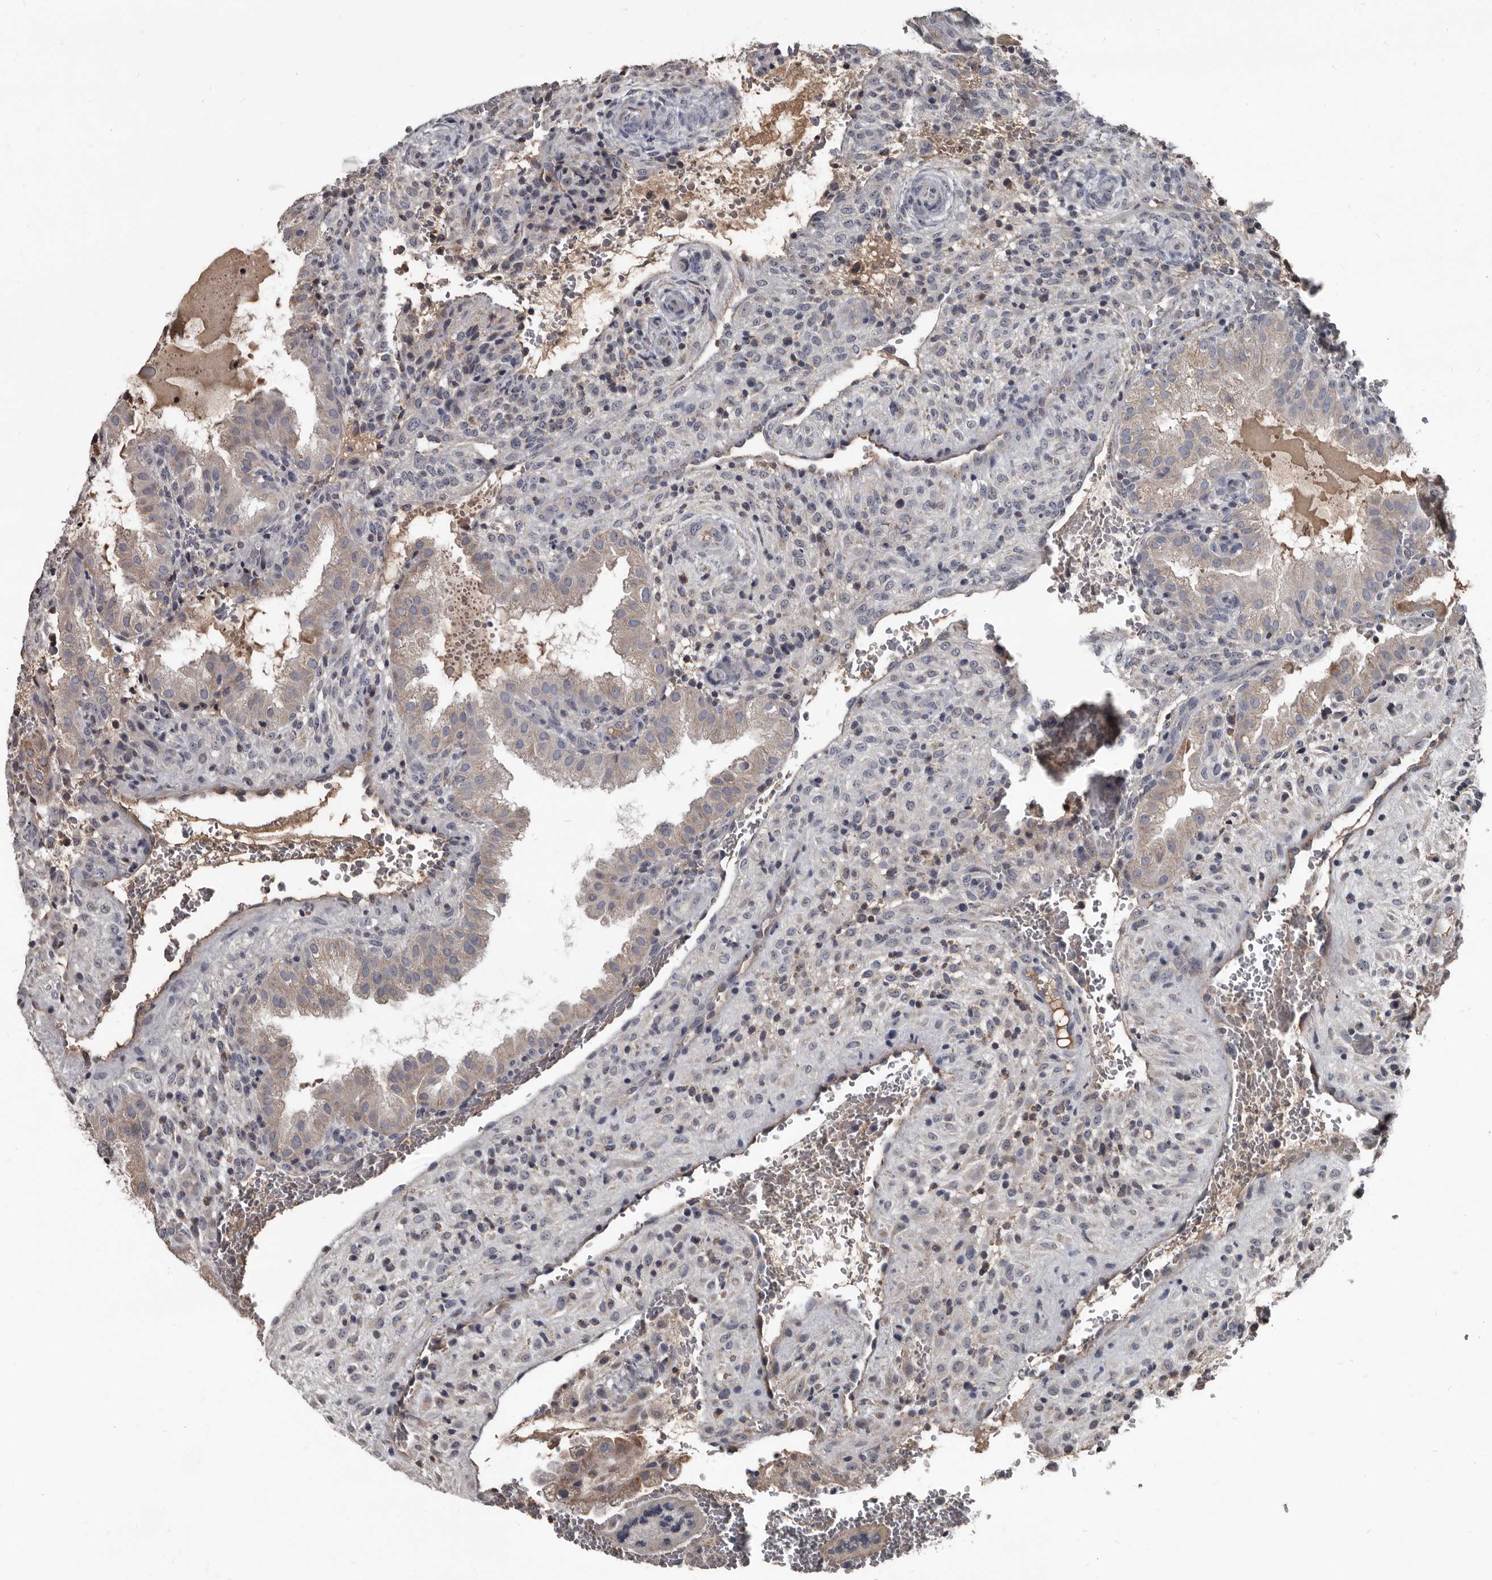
{"staining": {"intensity": "negative", "quantity": "none", "location": "none"}, "tissue": "placenta", "cell_type": "Decidual cells", "image_type": "normal", "snomed": [{"axis": "morphology", "description": "Normal tissue, NOS"}, {"axis": "topography", "description": "Placenta"}], "caption": "Protein analysis of unremarkable placenta displays no significant expression in decidual cells.", "gene": "GREB1", "patient": {"sex": "female", "age": 35}}